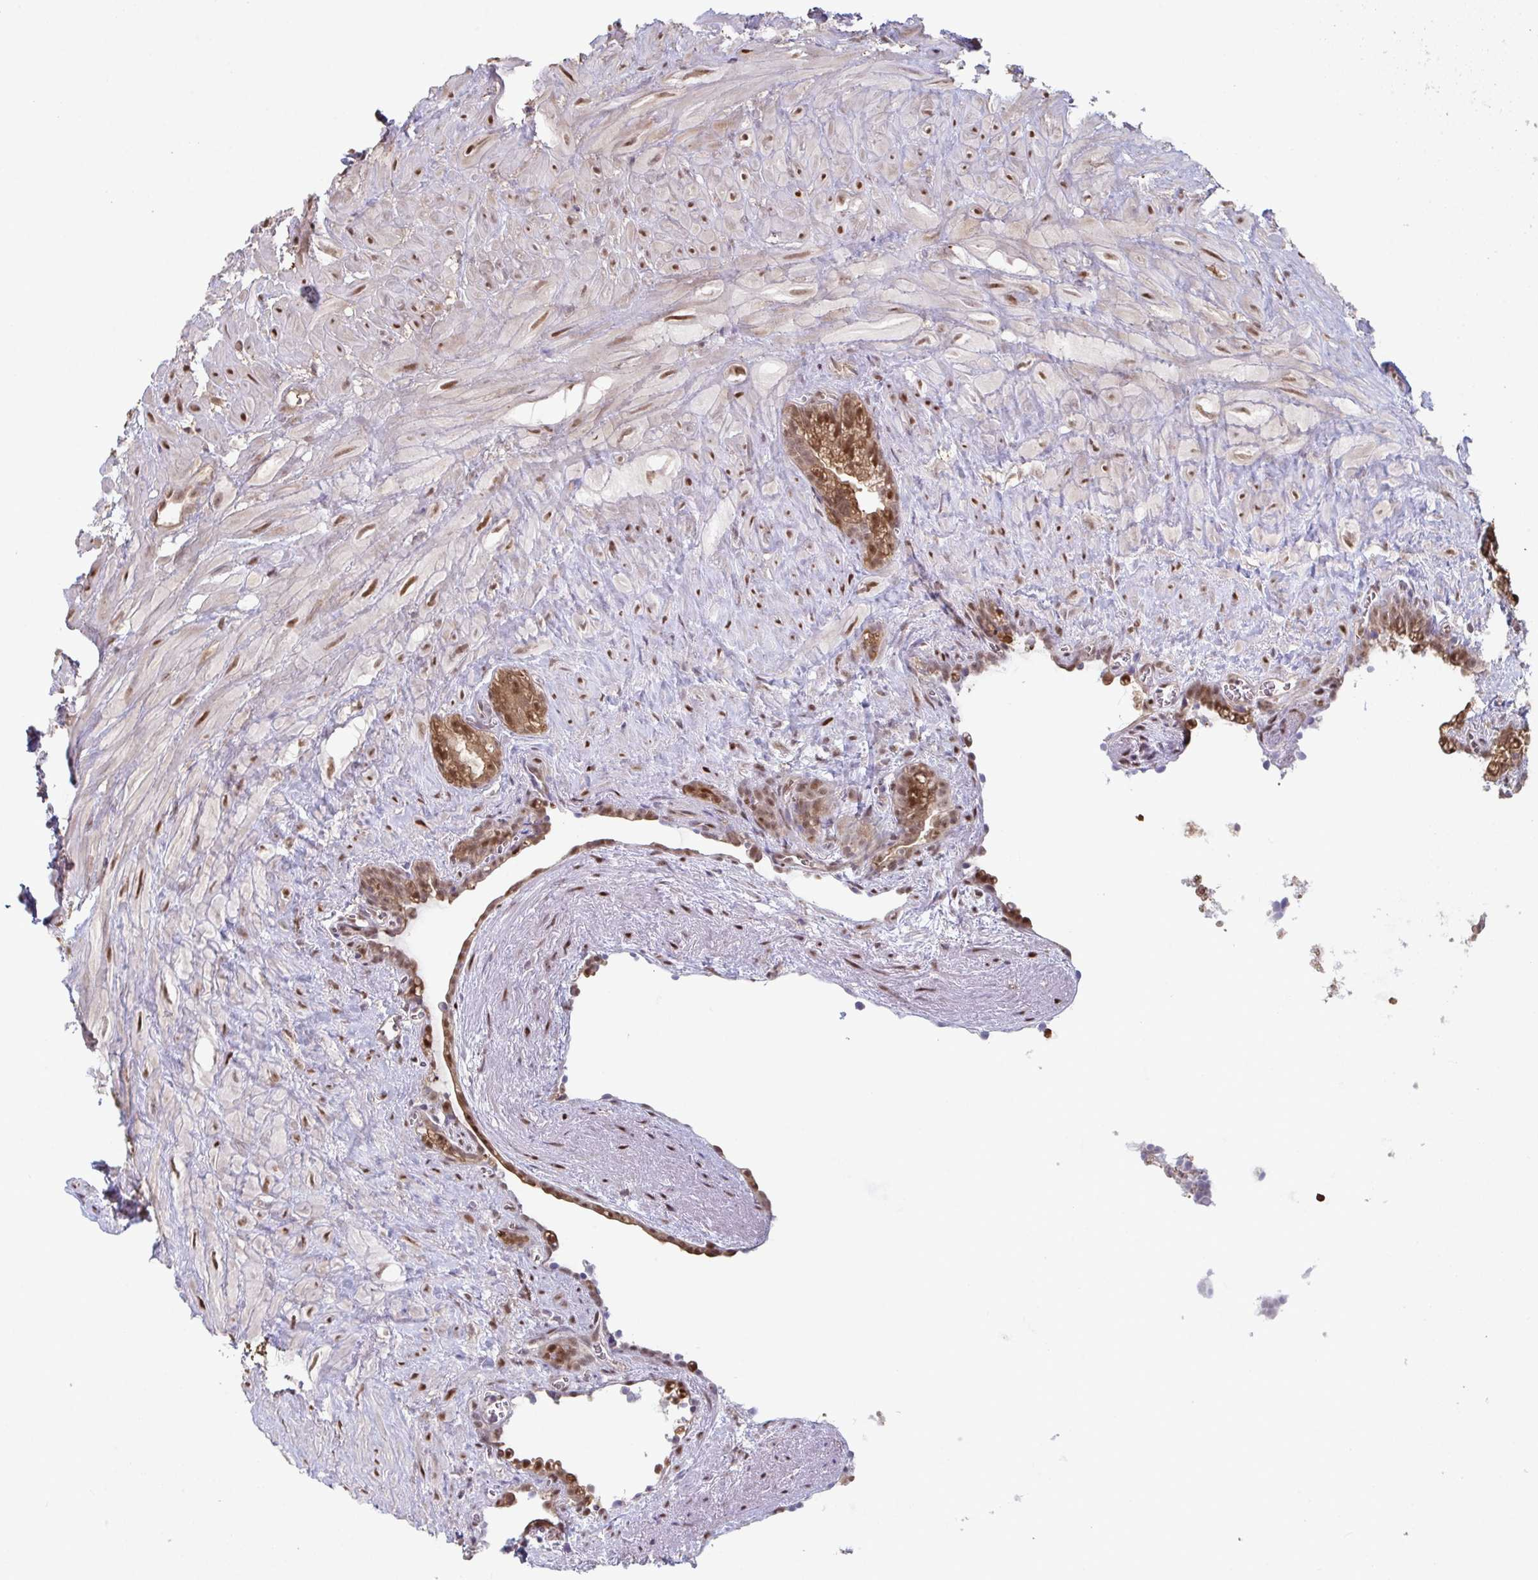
{"staining": {"intensity": "moderate", "quantity": ">75%", "location": "nuclear"}, "tissue": "seminal vesicle", "cell_type": "Glandular cells", "image_type": "normal", "snomed": [{"axis": "morphology", "description": "Normal tissue, NOS"}, {"axis": "topography", "description": "Seminal veicle"}], "caption": "Protein expression analysis of benign seminal vesicle shows moderate nuclear staining in approximately >75% of glandular cells. (brown staining indicates protein expression, while blue staining denotes nuclei).", "gene": "ACD", "patient": {"sex": "male", "age": 76}}